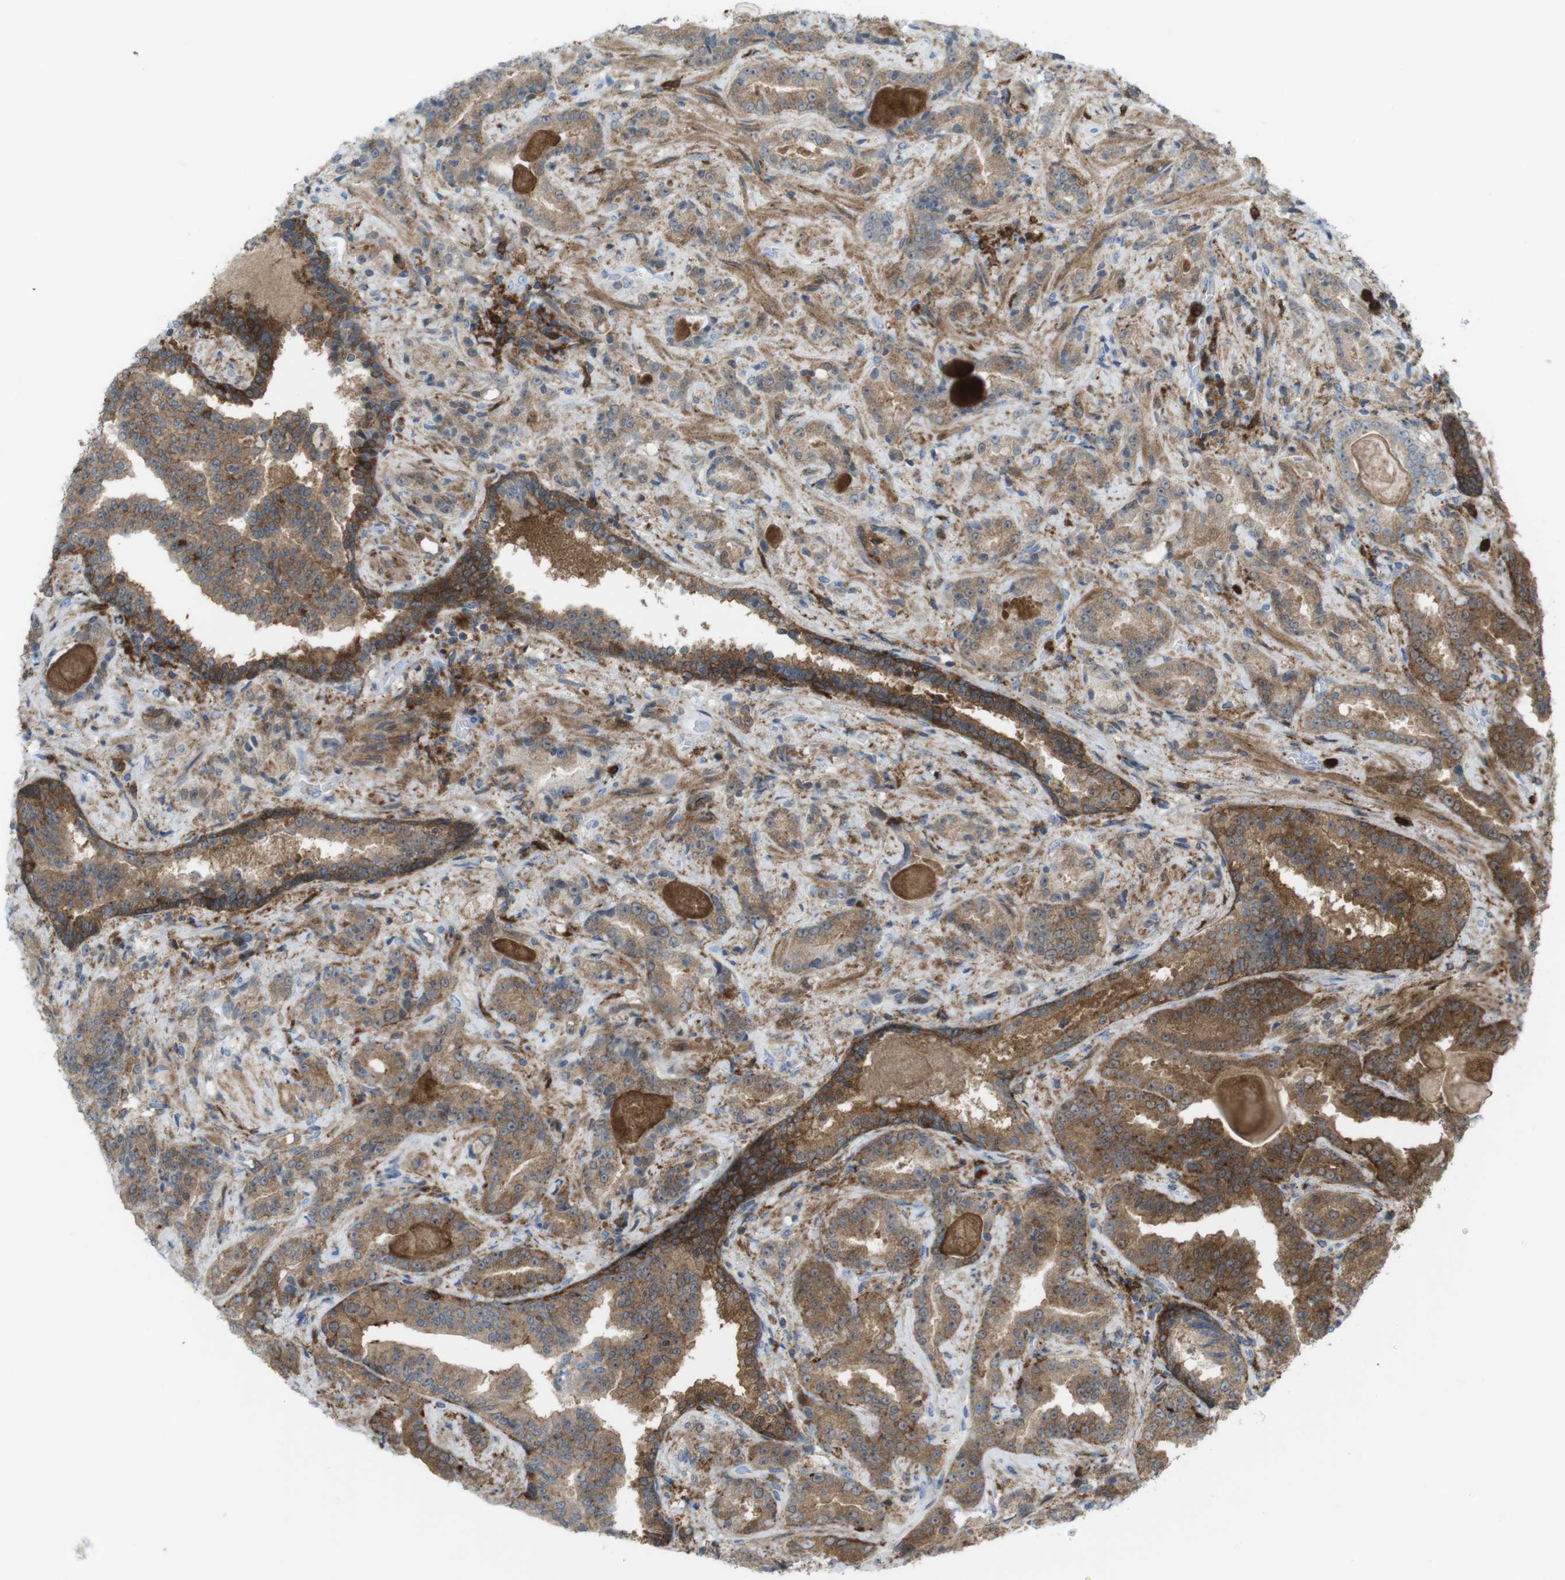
{"staining": {"intensity": "moderate", "quantity": ">75%", "location": "cytoplasmic/membranous"}, "tissue": "prostate cancer", "cell_type": "Tumor cells", "image_type": "cancer", "snomed": [{"axis": "morphology", "description": "Adenocarcinoma, Low grade"}, {"axis": "topography", "description": "Prostate"}], "caption": "High-power microscopy captured an immunohistochemistry (IHC) histopathology image of adenocarcinoma (low-grade) (prostate), revealing moderate cytoplasmic/membranous positivity in approximately >75% of tumor cells.", "gene": "PRKCD", "patient": {"sex": "male", "age": 60}}